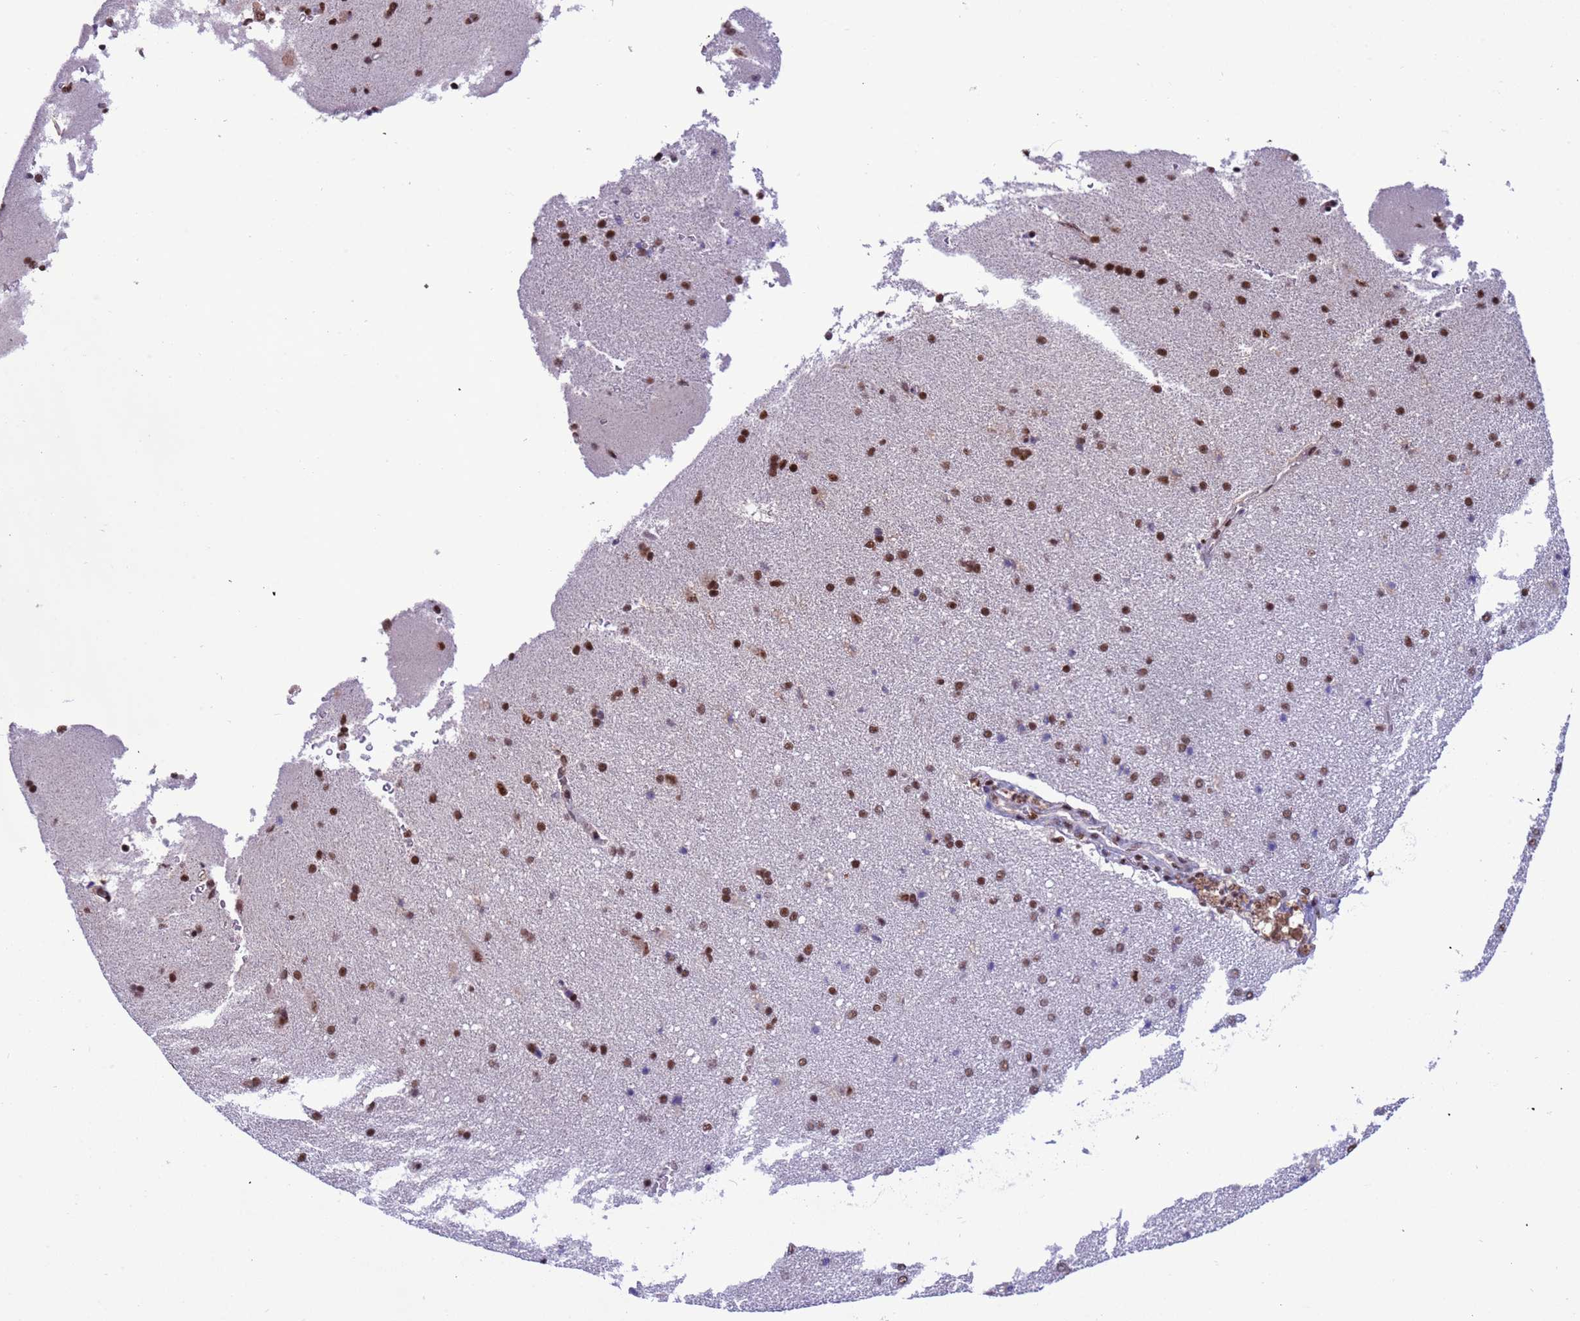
{"staining": {"intensity": "moderate", "quantity": "25%-75%", "location": "nuclear"}, "tissue": "cerebral cortex", "cell_type": "Endothelial cells", "image_type": "normal", "snomed": [{"axis": "morphology", "description": "Normal tissue, NOS"}, {"axis": "topography", "description": "Cerebral cortex"}], "caption": "DAB (3,3'-diaminobenzidine) immunohistochemical staining of benign human cerebral cortex displays moderate nuclear protein positivity in approximately 25%-75% of endothelial cells.", "gene": "SRRT", "patient": {"sex": "male", "age": 62}}